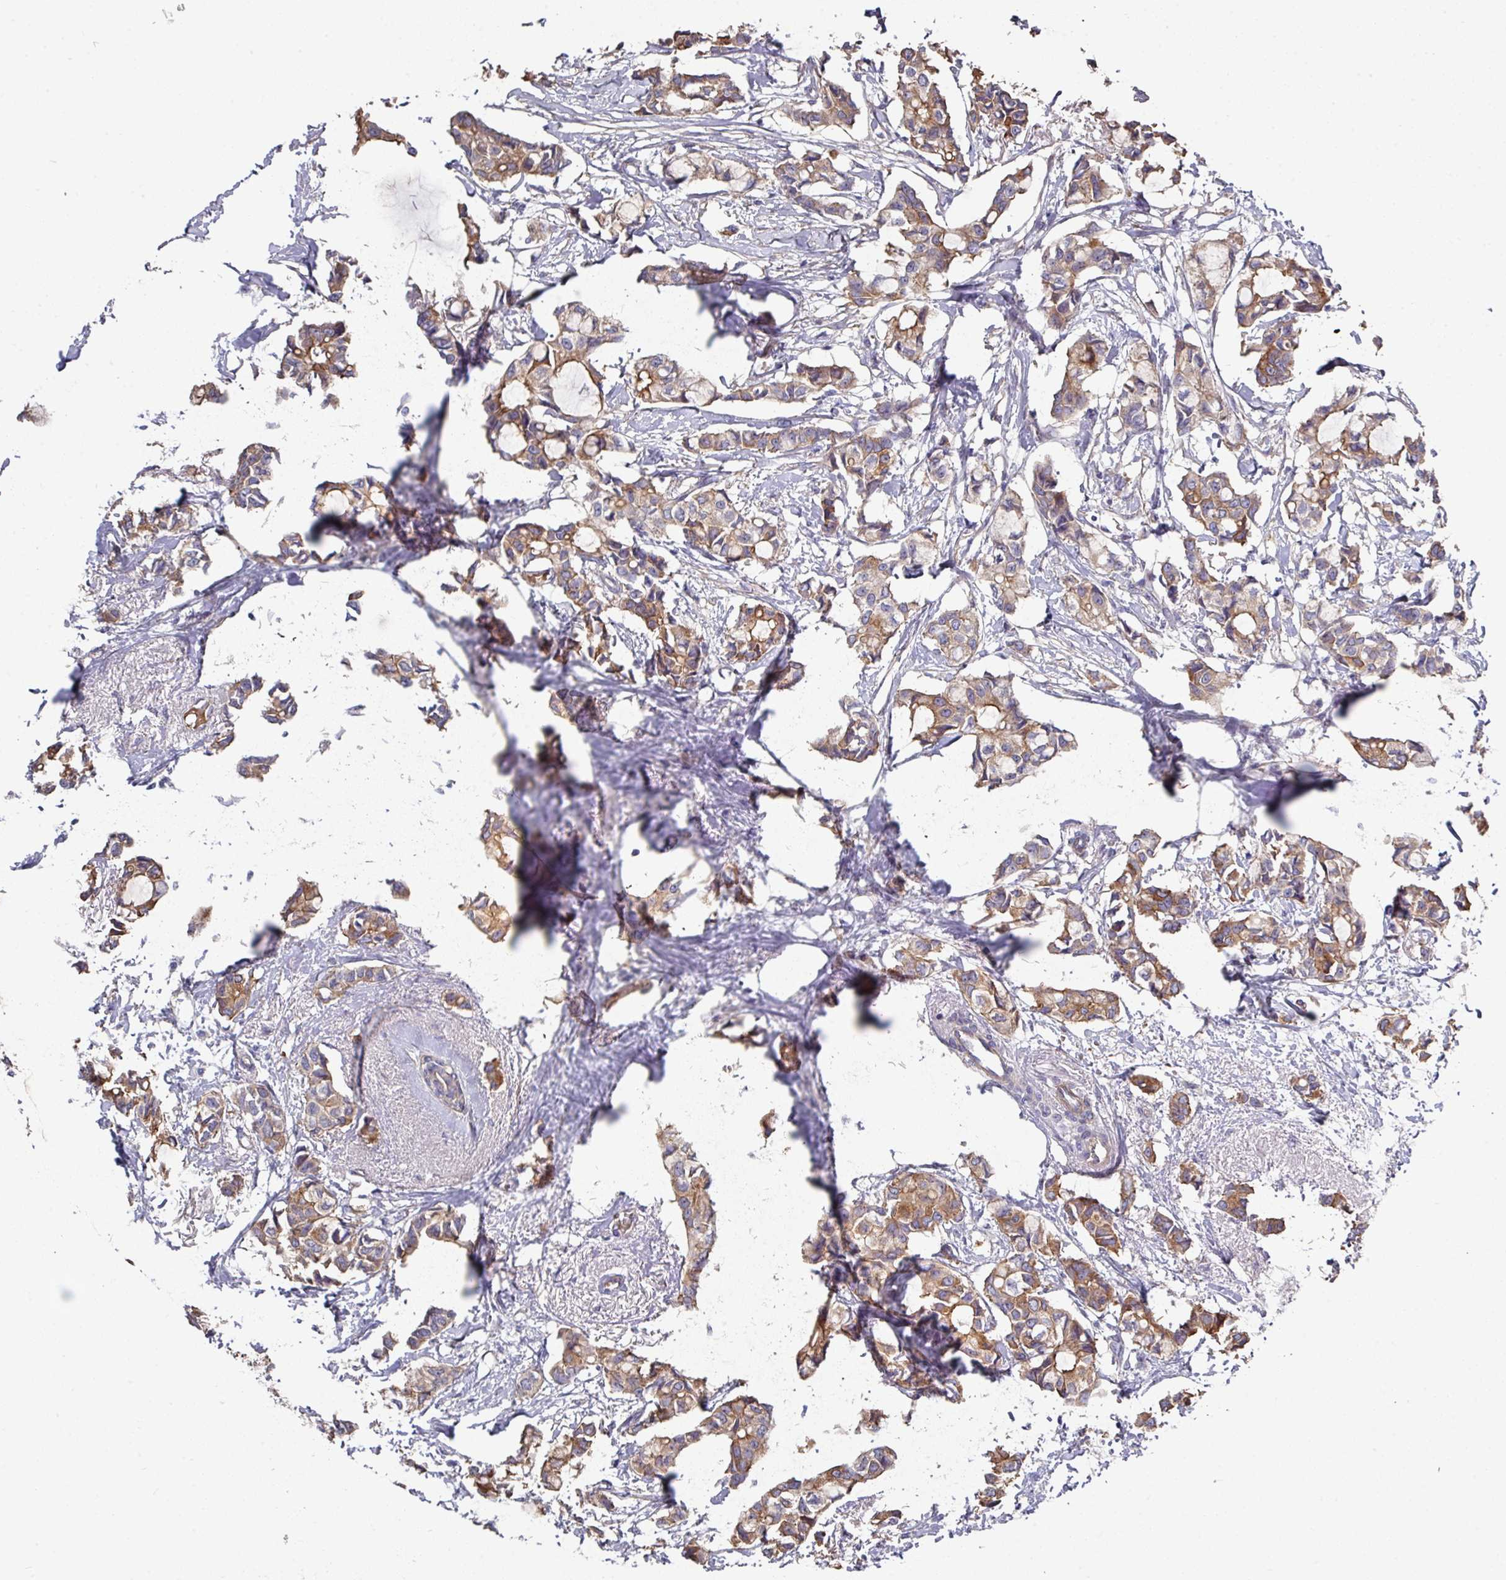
{"staining": {"intensity": "moderate", "quantity": ">75%", "location": "cytoplasmic/membranous"}, "tissue": "breast cancer", "cell_type": "Tumor cells", "image_type": "cancer", "snomed": [{"axis": "morphology", "description": "Duct carcinoma"}, {"axis": "topography", "description": "Breast"}], "caption": "Human breast infiltrating ductal carcinoma stained with a brown dye exhibits moderate cytoplasmic/membranous positive positivity in about >75% of tumor cells.", "gene": "PRR5", "patient": {"sex": "female", "age": 73}}